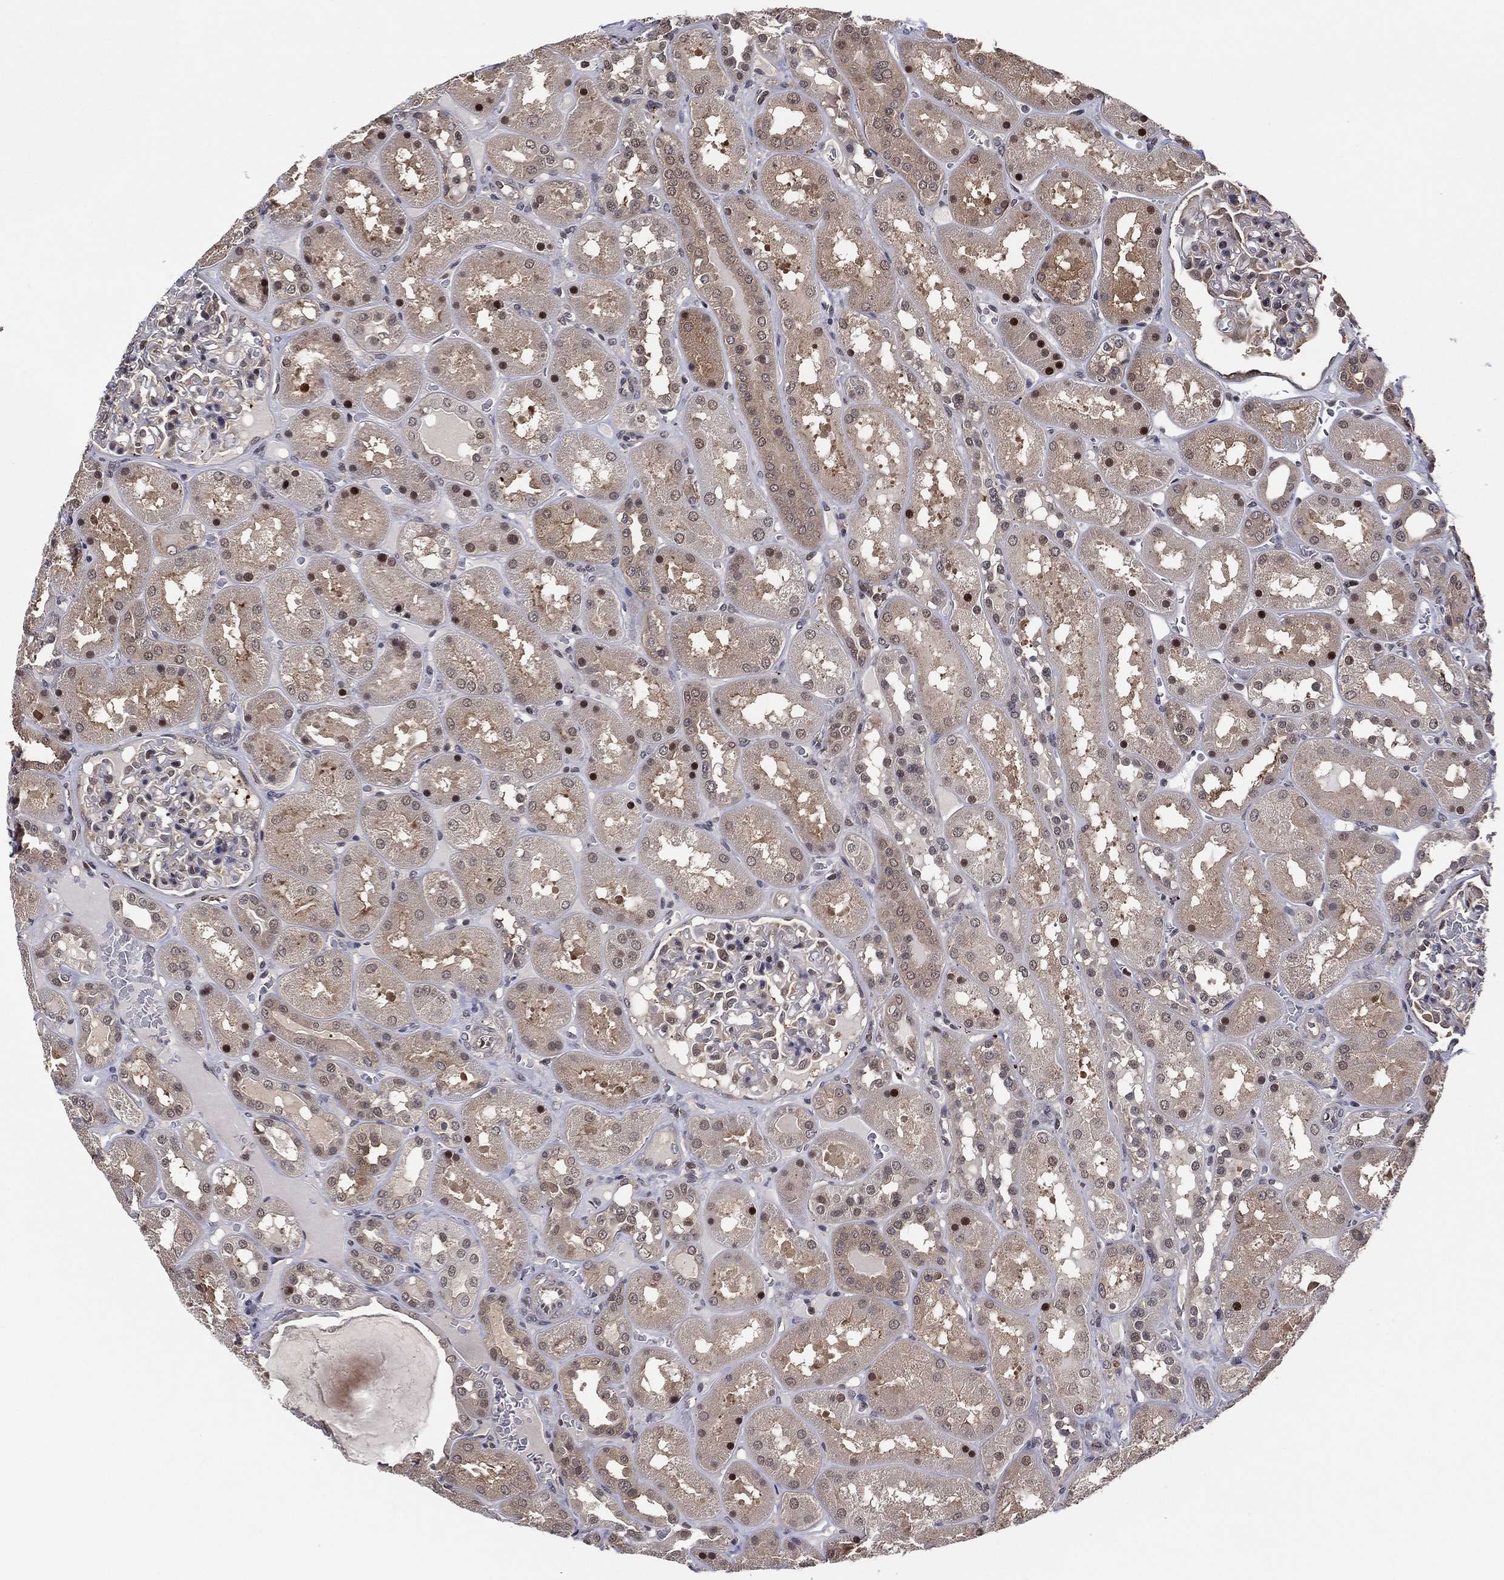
{"staining": {"intensity": "moderate", "quantity": "<25%", "location": "nuclear"}, "tissue": "kidney", "cell_type": "Cells in glomeruli", "image_type": "normal", "snomed": [{"axis": "morphology", "description": "Normal tissue, NOS"}, {"axis": "topography", "description": "Kidney"}], "caption": "DAB (3,3'-diaminobenzidine) immunohistochemical staining of normal human kidney shows moderate nuclear protein staining in about <25% of cells in glomeruli.", "gene": "ICOSLG", "patient": {"sex": "male", "age": 73}}